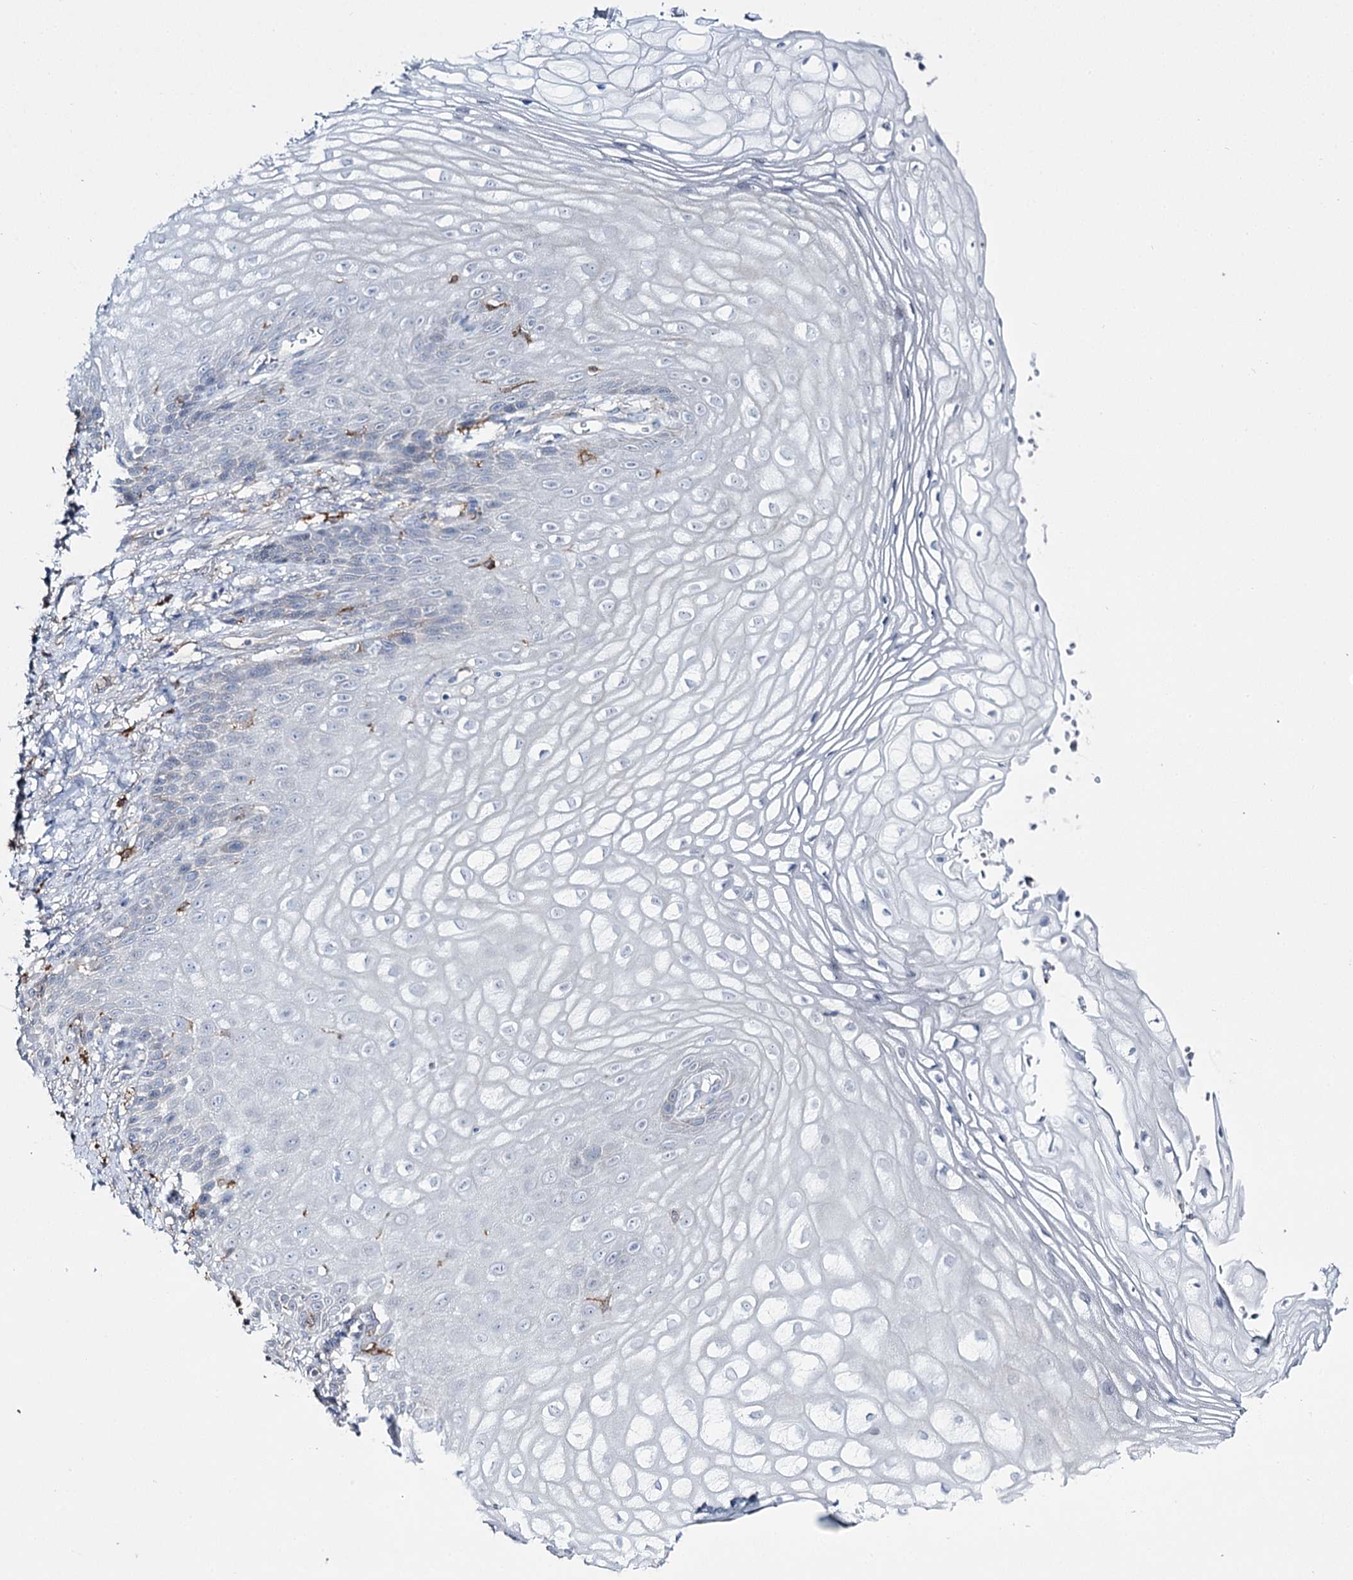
{"staining": {"intensity": "negative", "quantity": "none", "location": "none"}, "tissue": "vagina", "cell_type": "Squamous epithelial cells", "image_type": "normal", "snomed": [{"axis": "morphology", "description": "Normal tissue, NOS"}, {"axis": "topography", "description": "Vagina"}], "caption": "Histopathology image shows no significant protein positivity in squamous epithelial cells of normal vagina. (Immunohistochemistry (ihc), brightfield microscopy, high magnification).", "gene": "CCDC88A", "patient": {"sex": "female", "age": 60}}